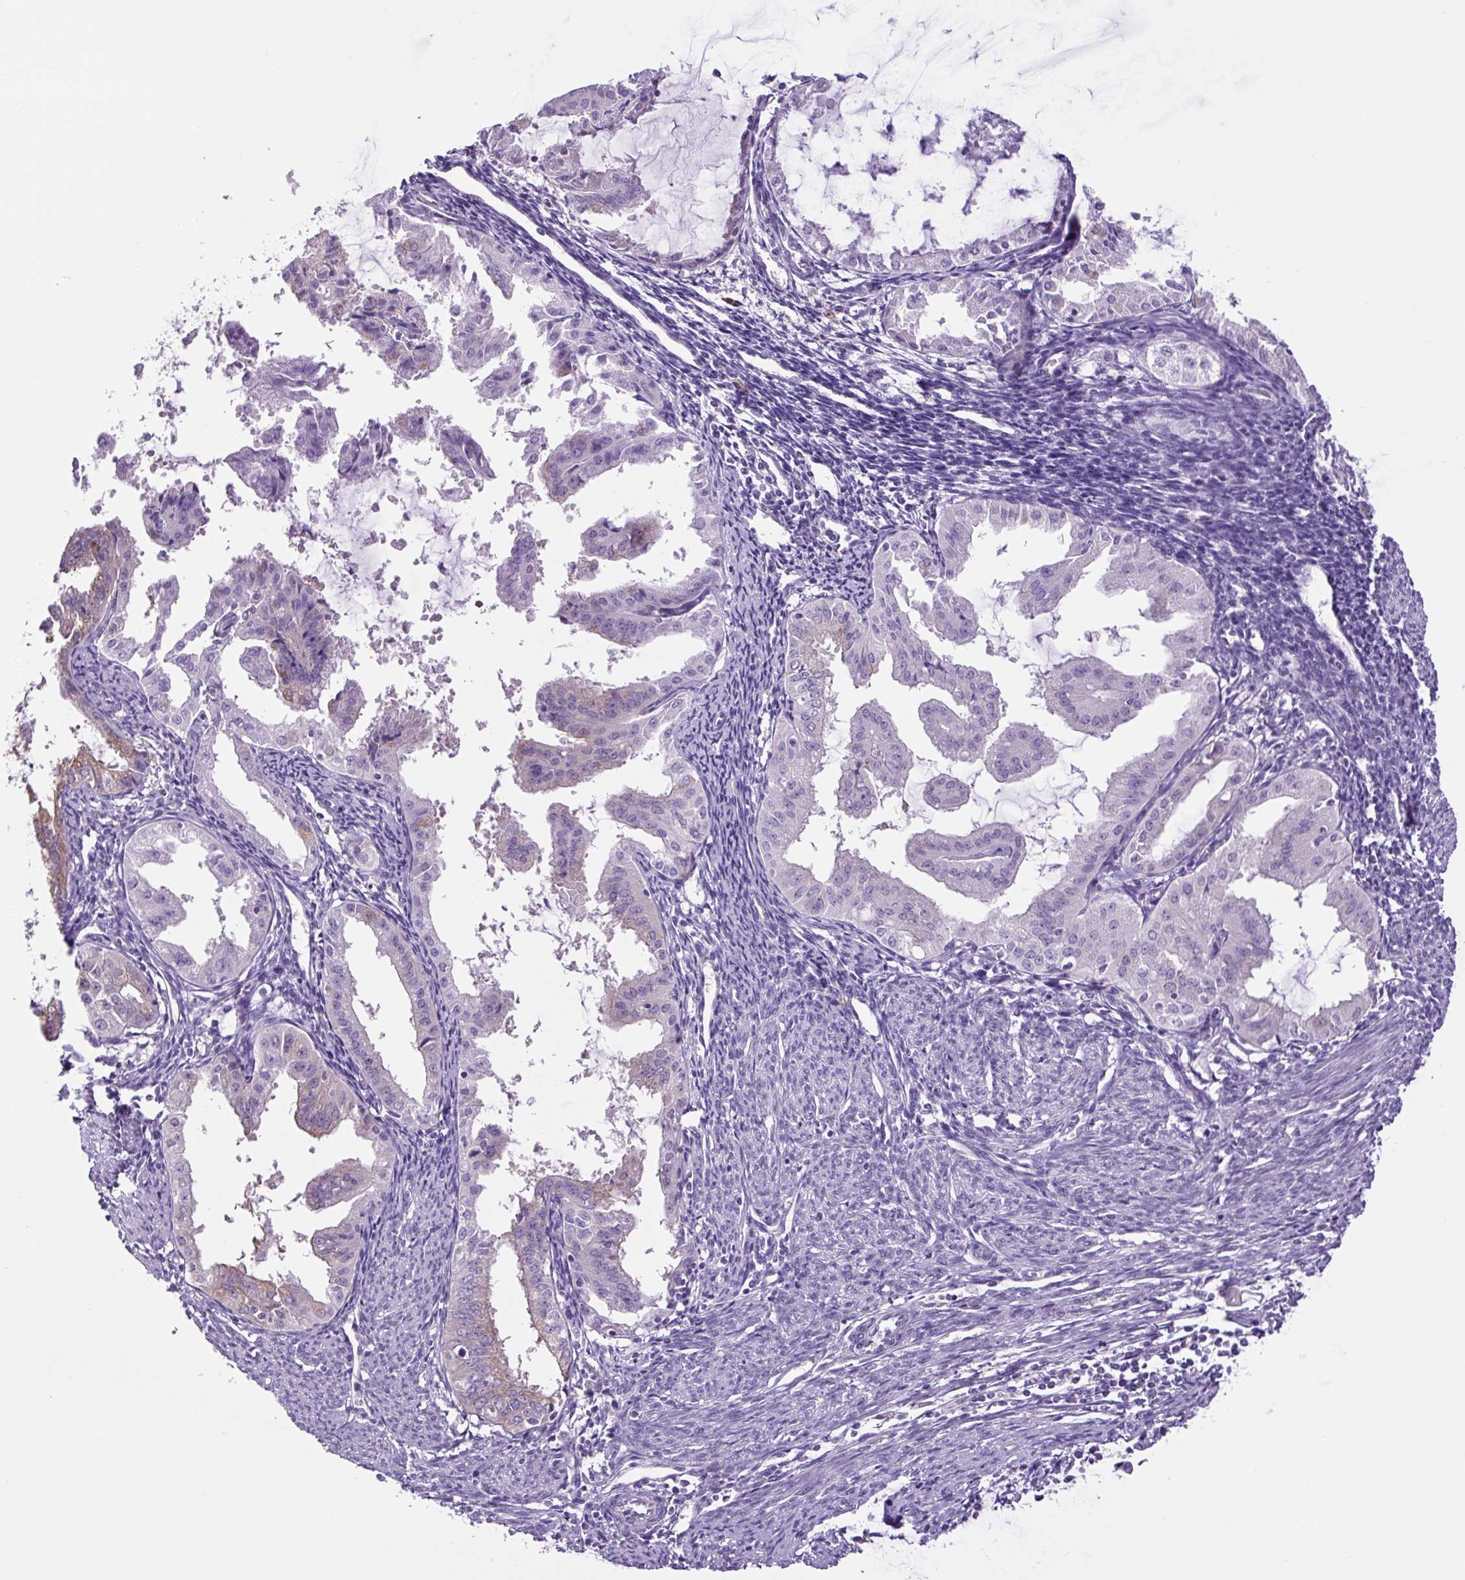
{"staining": {"intensity": "weak", "quantity": "<25%", "location": "cytoplasmic/membranous"}, "tissue": "endometrial cancer", "cell_type": "Tumor cells", "image_type": "cancer", "snomed": [{"axis": "morphology", "description": "Adenocarcinoma, NOS"}, {"axis": "topography", "description": "Endometrium"}], "caption": "A photomicrograph of human adenocarcinoma (endometrial) is negative for staining in tumor cells.", "gene": "GORASP1", "patient": {"sex": "female", "age": 70}}